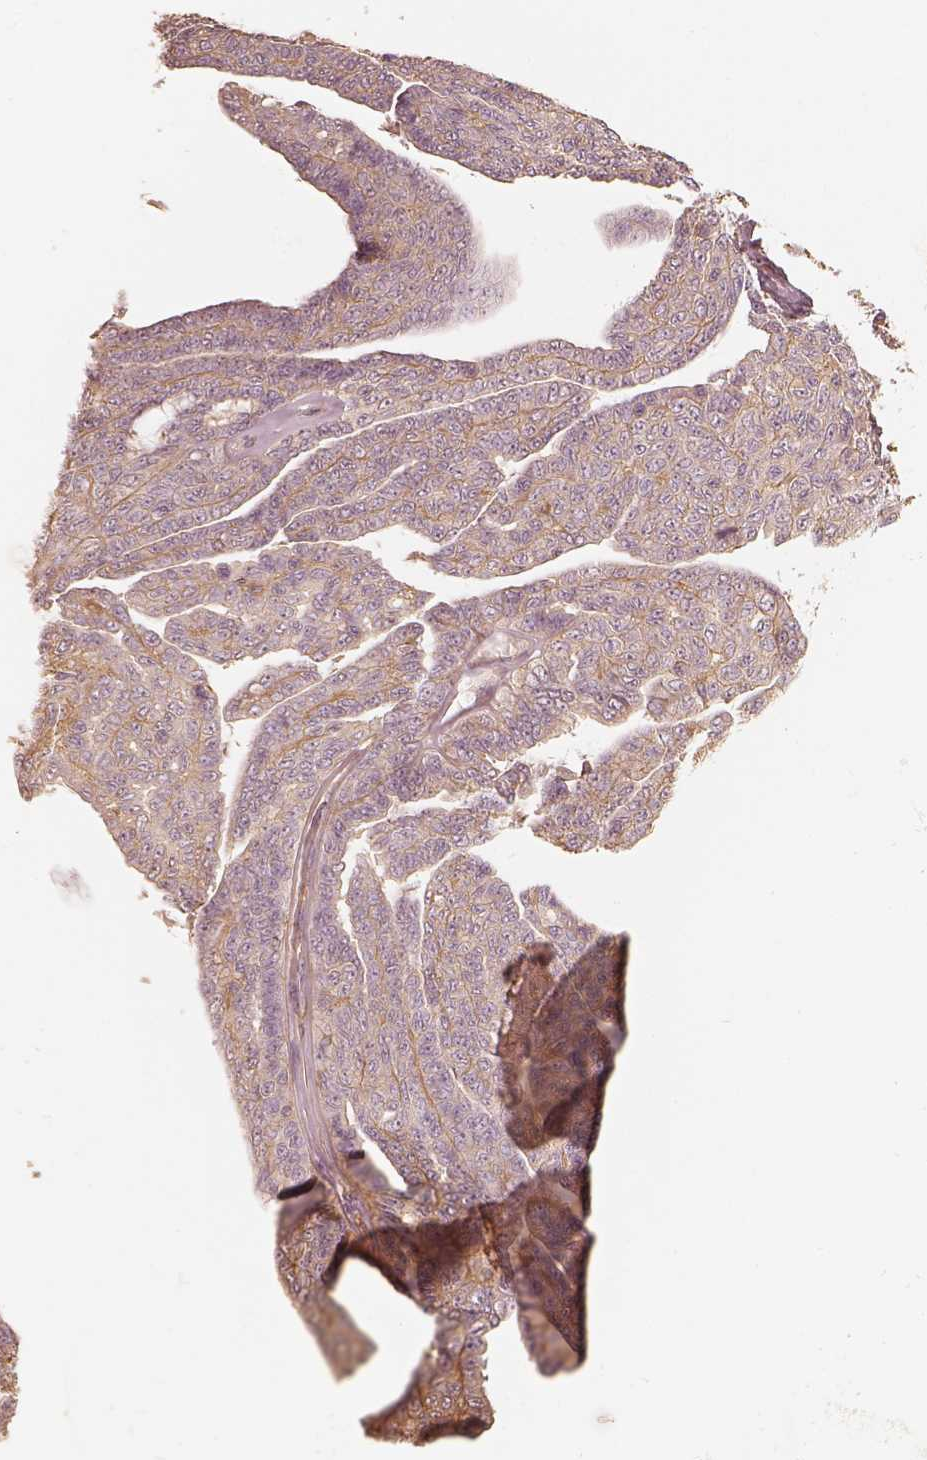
{"staining": {"intensity": "moderate", "quantity": "25%-75%", "location": "cytoplasmic/membranous"}, "tissue": "ovarian cancer", "cell_type": "Tumor cells", "image_type": "cancer", "snomed": [{"axis": "morphology", "description": "Cystadenocarcinoma, serous, NOS"}, {"axis": "topography", "description": "Ovary"}], "caption": "Immunohistochemical staining of ovarian cancer (serous cystadenocarcinoma) displays medium levels of moderate cytoplasmic/membranous protein expression in about 25%-75% of tumor cells. (DAB IHC with brightfield microscopy, high magnification).", "gene": "WDR7", "patient": {"sex": "female", "age": 71}}